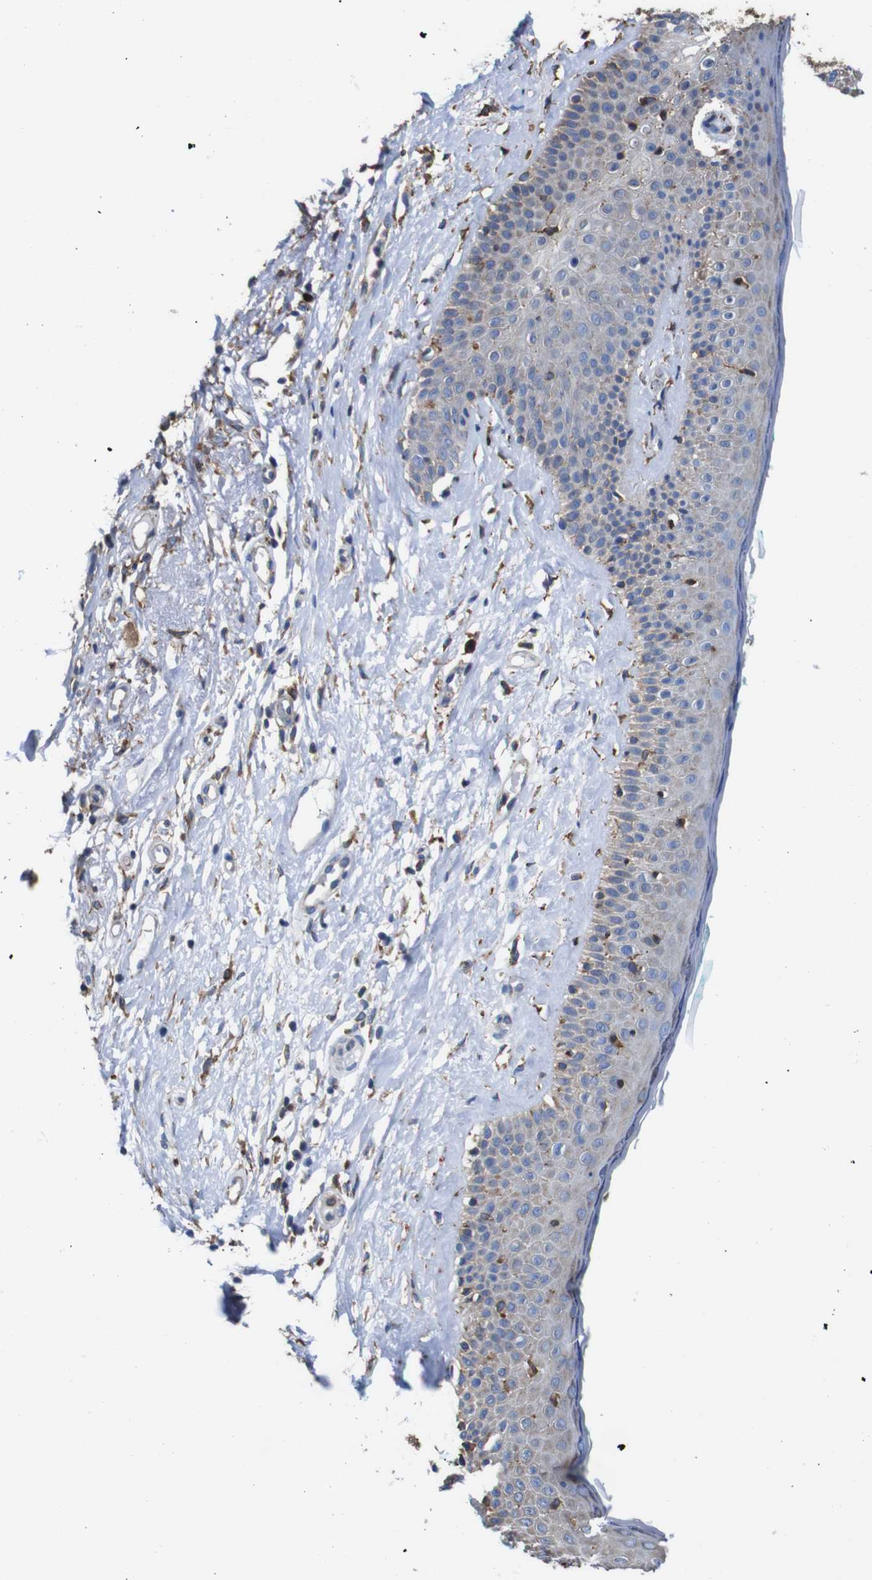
{"staining": {"intensity": "weak", "quantity": "<25%", "location": "cytoplasmic/membranous"}, "tissue": "skin cancer", "cell_type": "Tumor cells", "image_type": "cancer", "snomed": [{"axis": "morphology", "description": "Basal cell carcinoma"}, {"axis": "topography", "description": "Skin"}], "caption": "A high-resolution image shows immunohistochemistry (IHC) staining of skin cancer (basal cell carcinoma), which exhibits no significant staining in tumor cells. Brightfield microscopy of immunohistochemistry stained with DAB (3,3'-diaminobenzidine) (brown) and hematoxylin (blue), captured at high magnification.", "gene": "PPIB", "patient": {"sex": "female", "age": 84}}